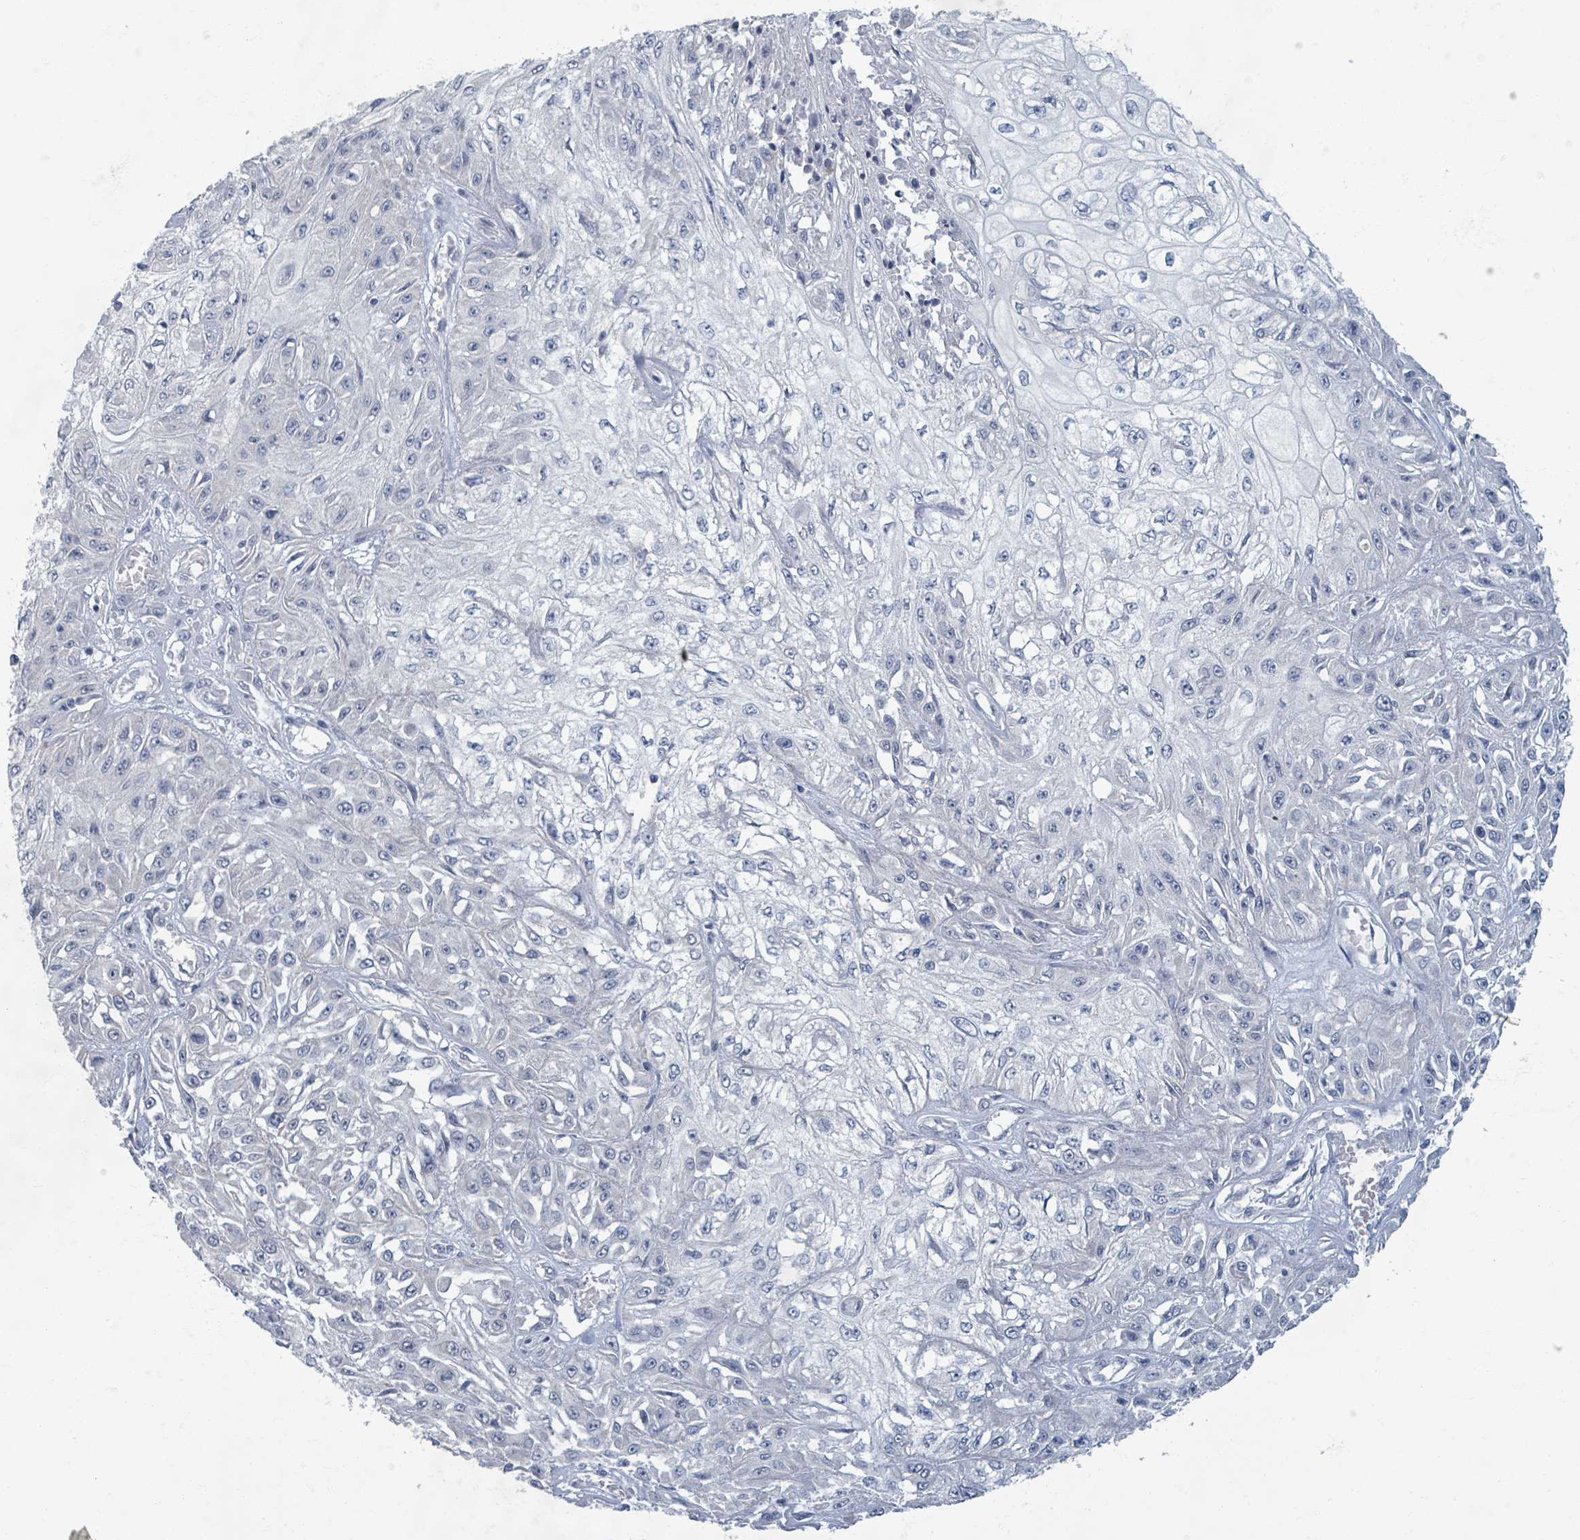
{"staining": {"intensity": "negative", "quantity": "none", "location": "none"}, "tissue": "skin cancer", "cell_type": "Tumor cells", "image_type": "cancer", "snomed": [{"axis": "morphology", "description": "Squamous cell carcinoma, NOS"}, {"axis": "morphology", "description": "Squamous cell carcinoma, metastatic, NOS"}, {"axis": "topography", "description": "Skin"}, {"axis": "topography", "description": "Lymph node"}], "caption": "Protein analysis of skin metastatic squamous cell carcinoma displays no significant staining in tumor cells. (DAB IHC with hematoxylin counter stain).", "gene": "WNT11", "patient": {"sex": "male", "age": 75}}